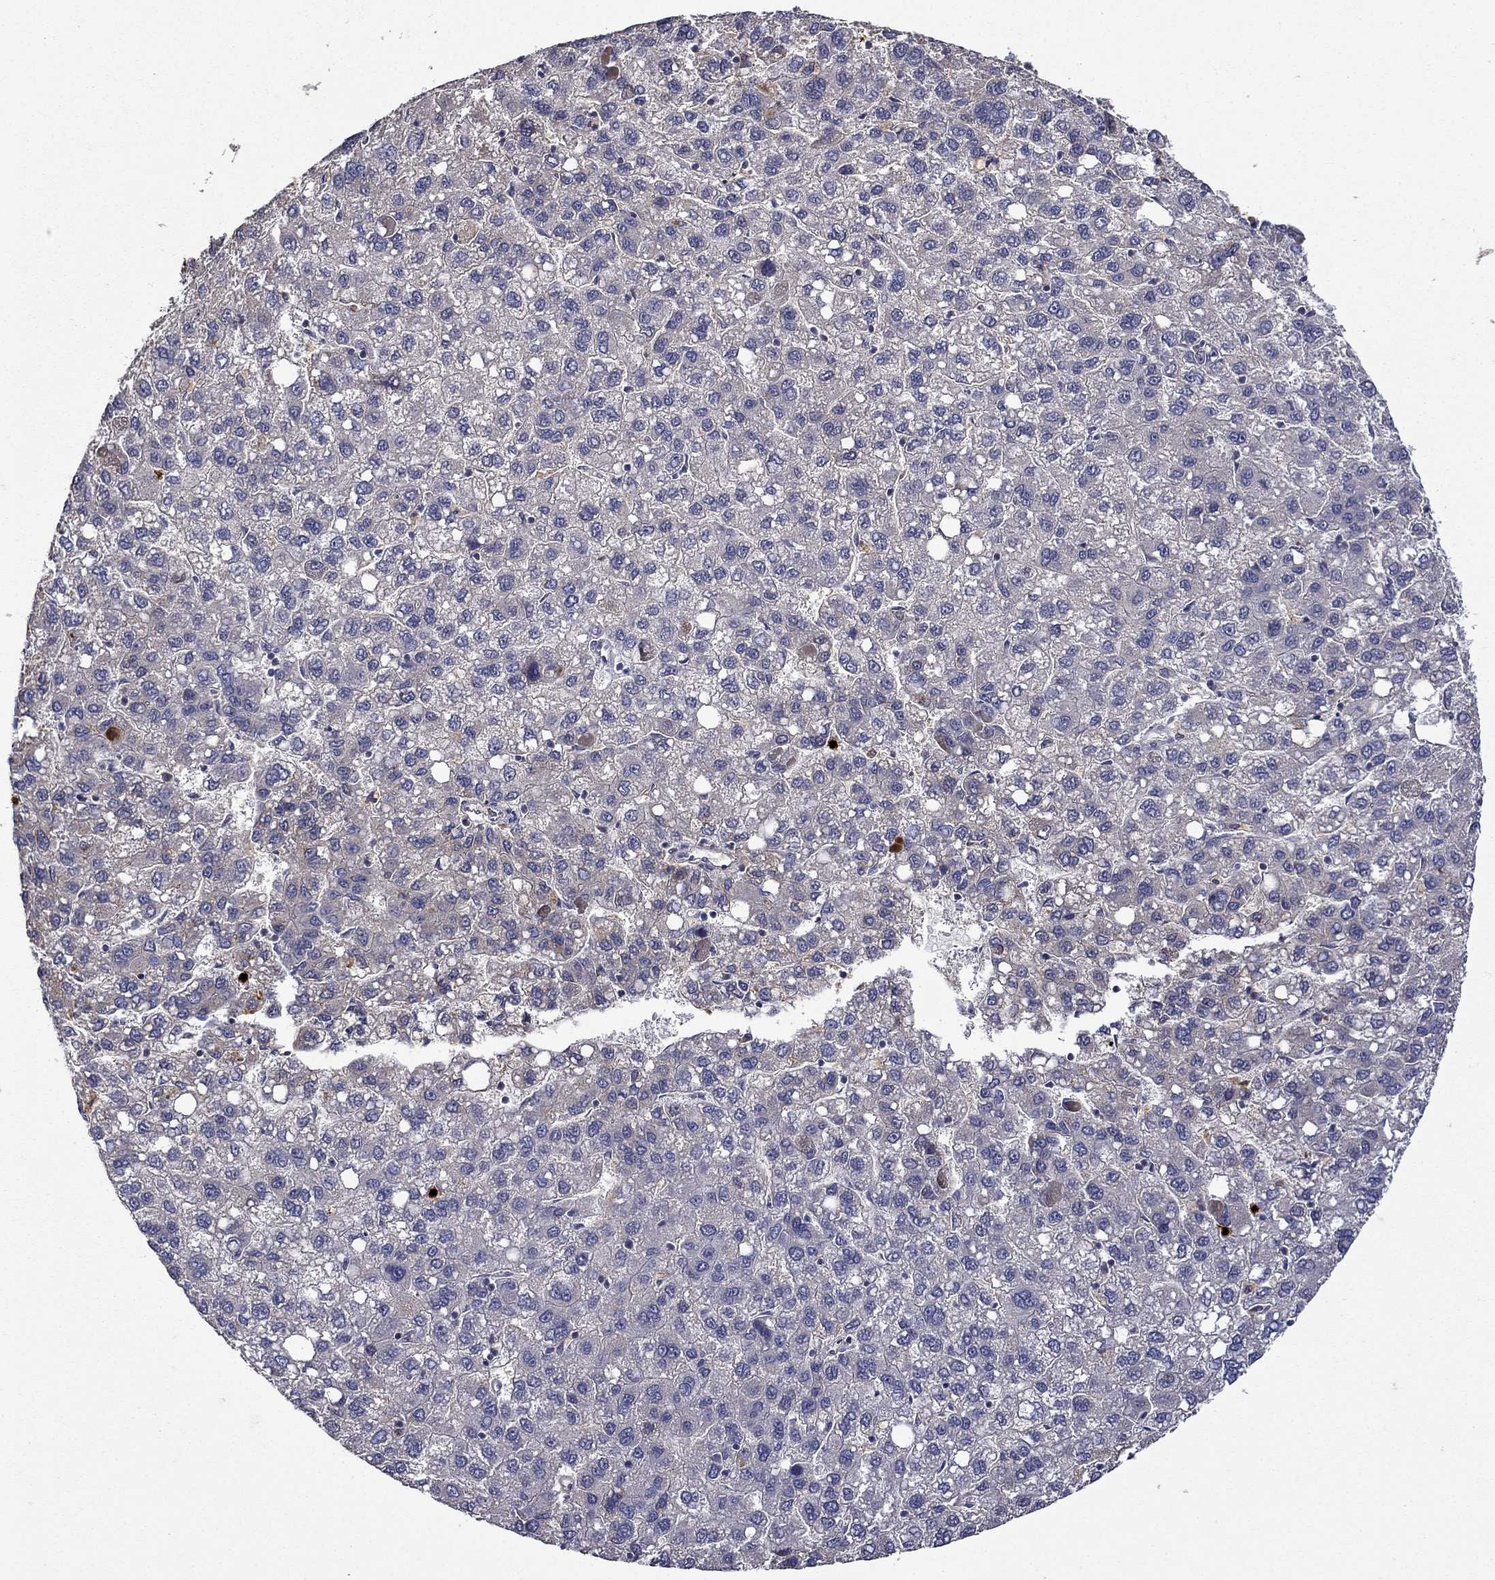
{"staining": {"intensity": "negative", "quantity": "none", "location": "none"}, "tissue": "liver cancer", "cell_type": "Tumor cells", "image_type": "cancer", "snomed": [{"axis": "morphology", "description": "Carcinoma, Hepatocellular, NOS"}, {"axis": "topography", "description": "Liver"}], "caption": "The histopathology image exhibits no staining of tumor cells in hepatocellular carcinoma (liver).", "gene": "SATB1", "patient": {"sex": "female", "age": 82}}